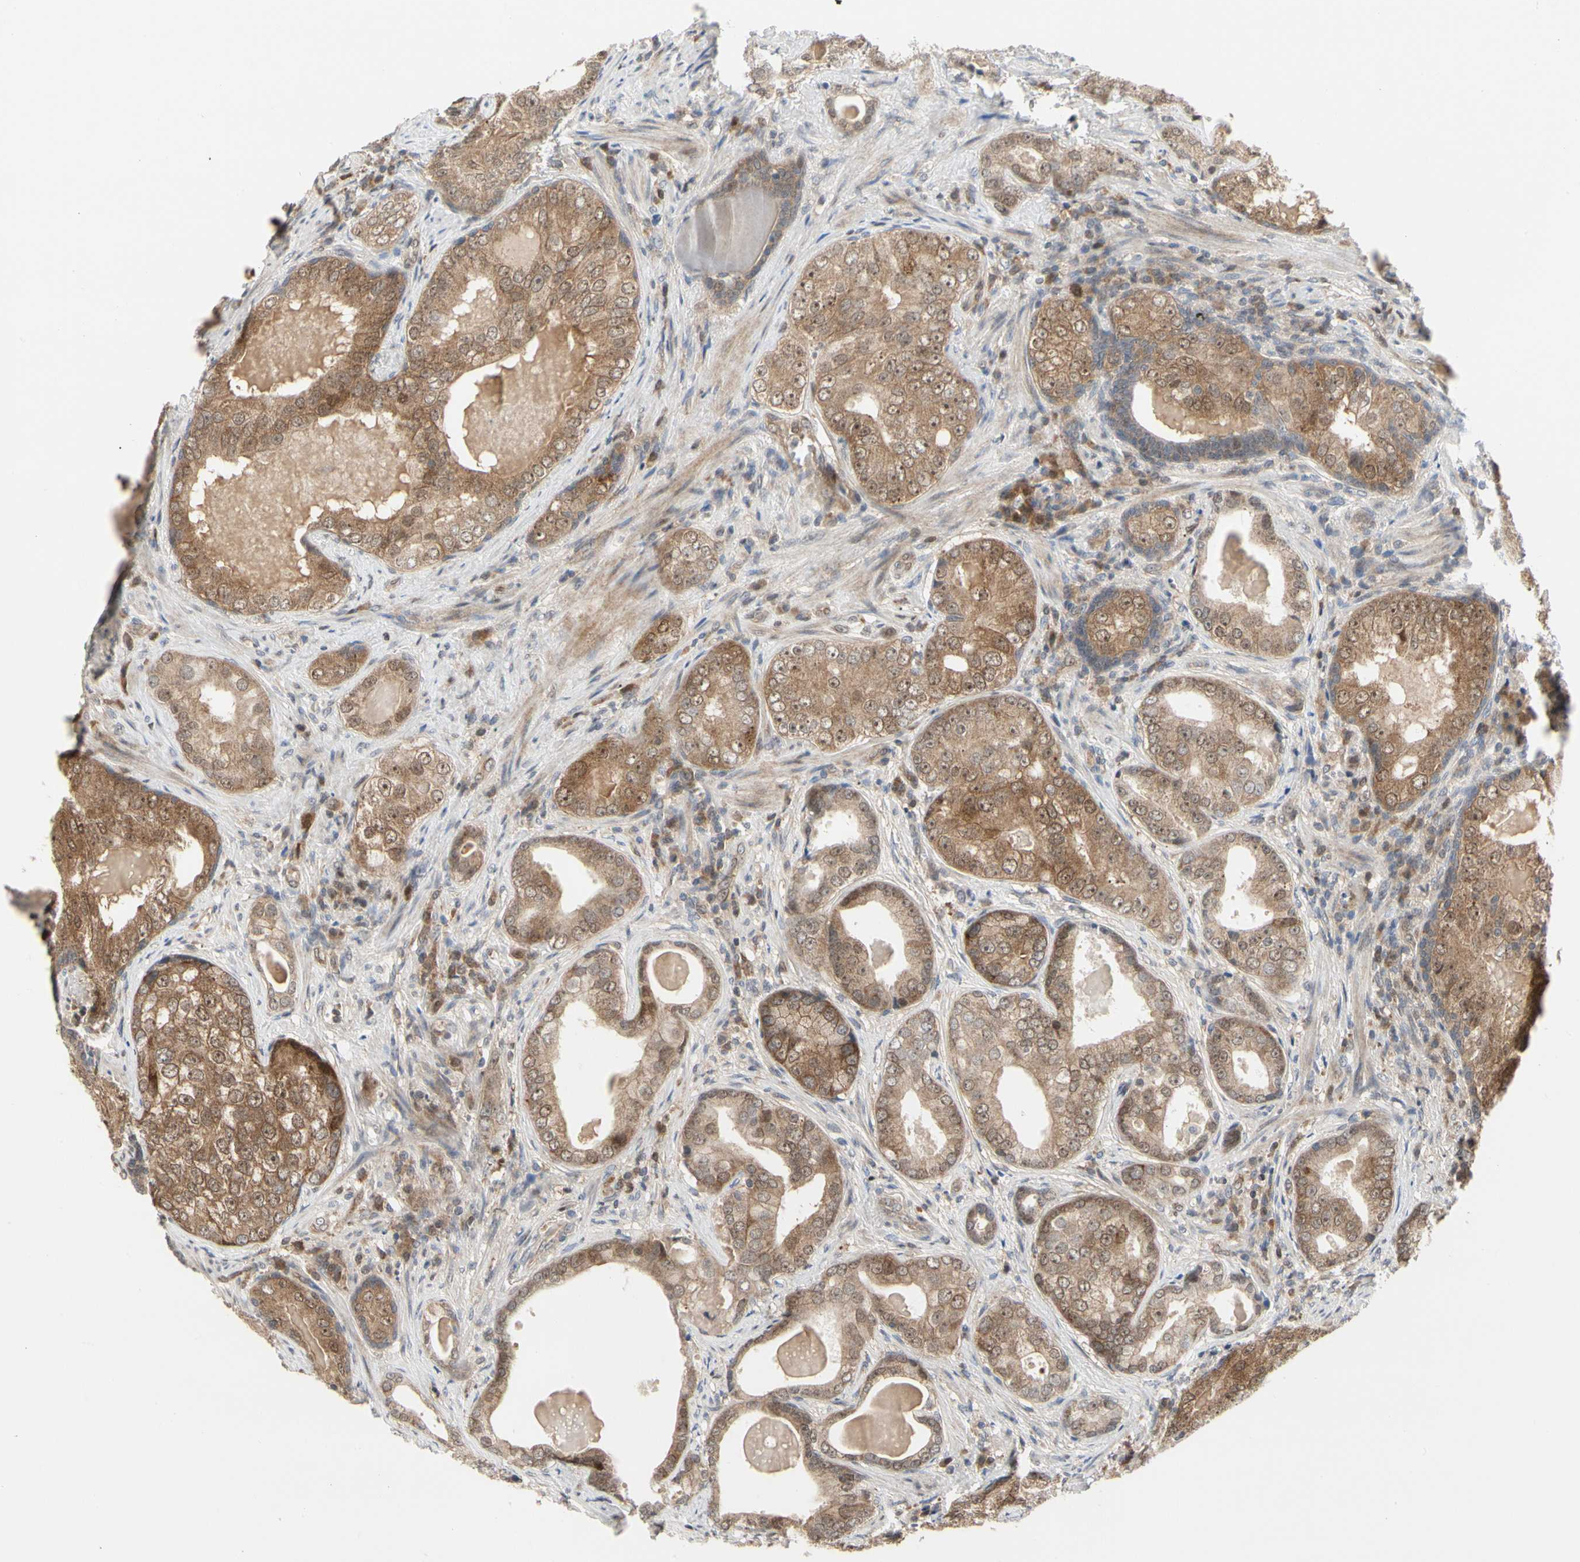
{"staining": {"intensity": "moderate", "quantity": ">75%", "location": "cytoplasmic/membranous"}, "tissue": "prostate cancer", "cell_type": "Tumor cells", "image_type": "cancer", "snomed": [{"axis": "morphology", "description": "Adenocarcinoma, High grade"}, {"axis": "topography", "description": "Prostate"}], "caption": "High-power microscopy captured an IHC micrograph of prostate cancer, revealing moderate cytoplasmic/membranous positivity in about >75% of tumor cells. Immunohistochemistry (ihc) stains the protein in brown and the nuclei are stained blue.", "gene": "CDK5", "patient": {"sex": "male", "age": 66}}